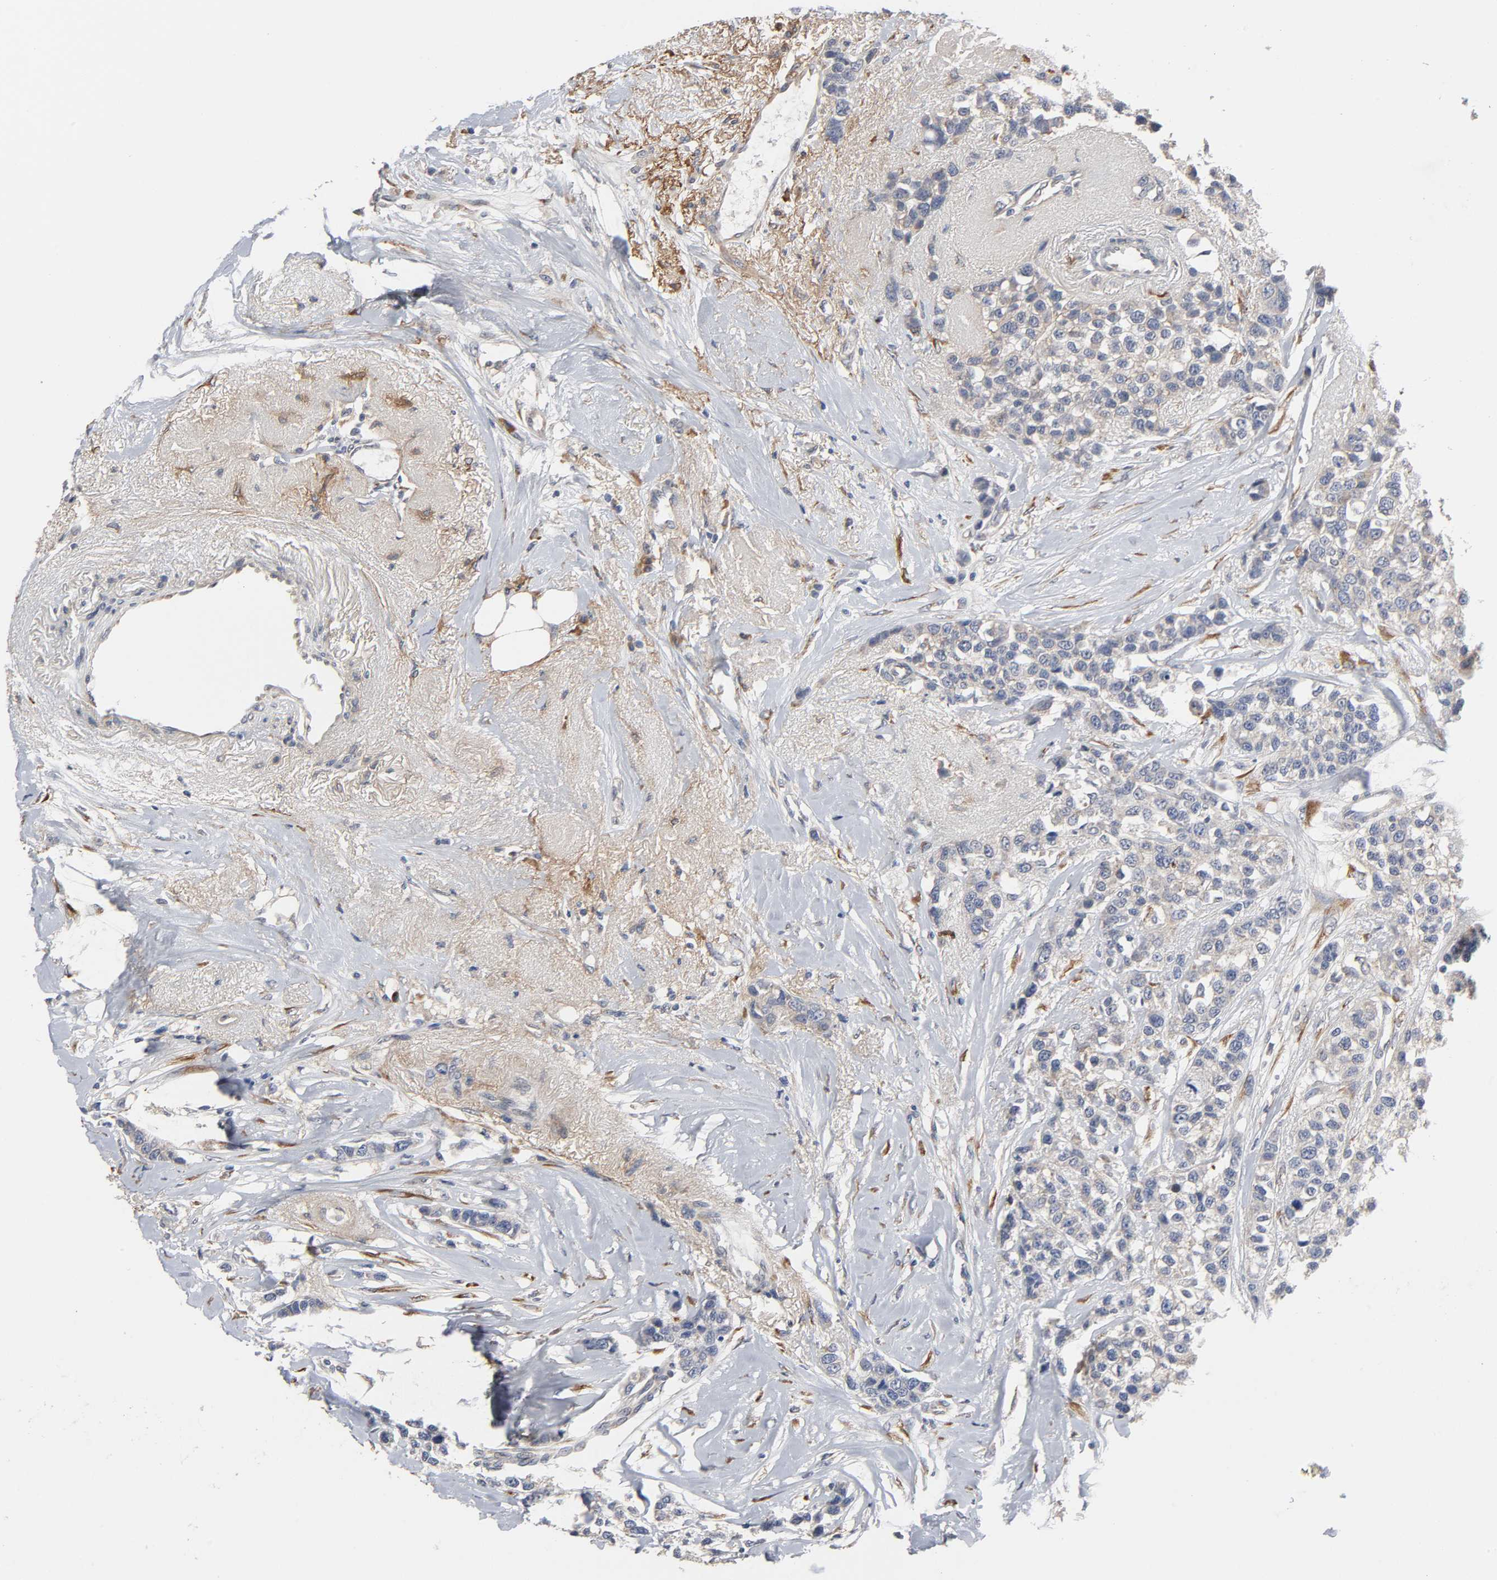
{"staining": {"intensity": "negative", "quantity": "none", "location": "none"}, "tissue": "breast cancer", "cell_type": "Tumor cells", "image_type": "cancer", "snomed": [{"axis": "morphology", "description": "Duct carcinoma"}, {"axis": "topography", "description": "Breast"}], "caption": "The immunohistochemistry (IHC) photomicrograph has no significant positivity in tumor cells of breast cancer tissue. (IHC, brightfield microscopy, high magnification).", "gene": "HDLBP", "patient": {"sex": "female", "age": 51}}